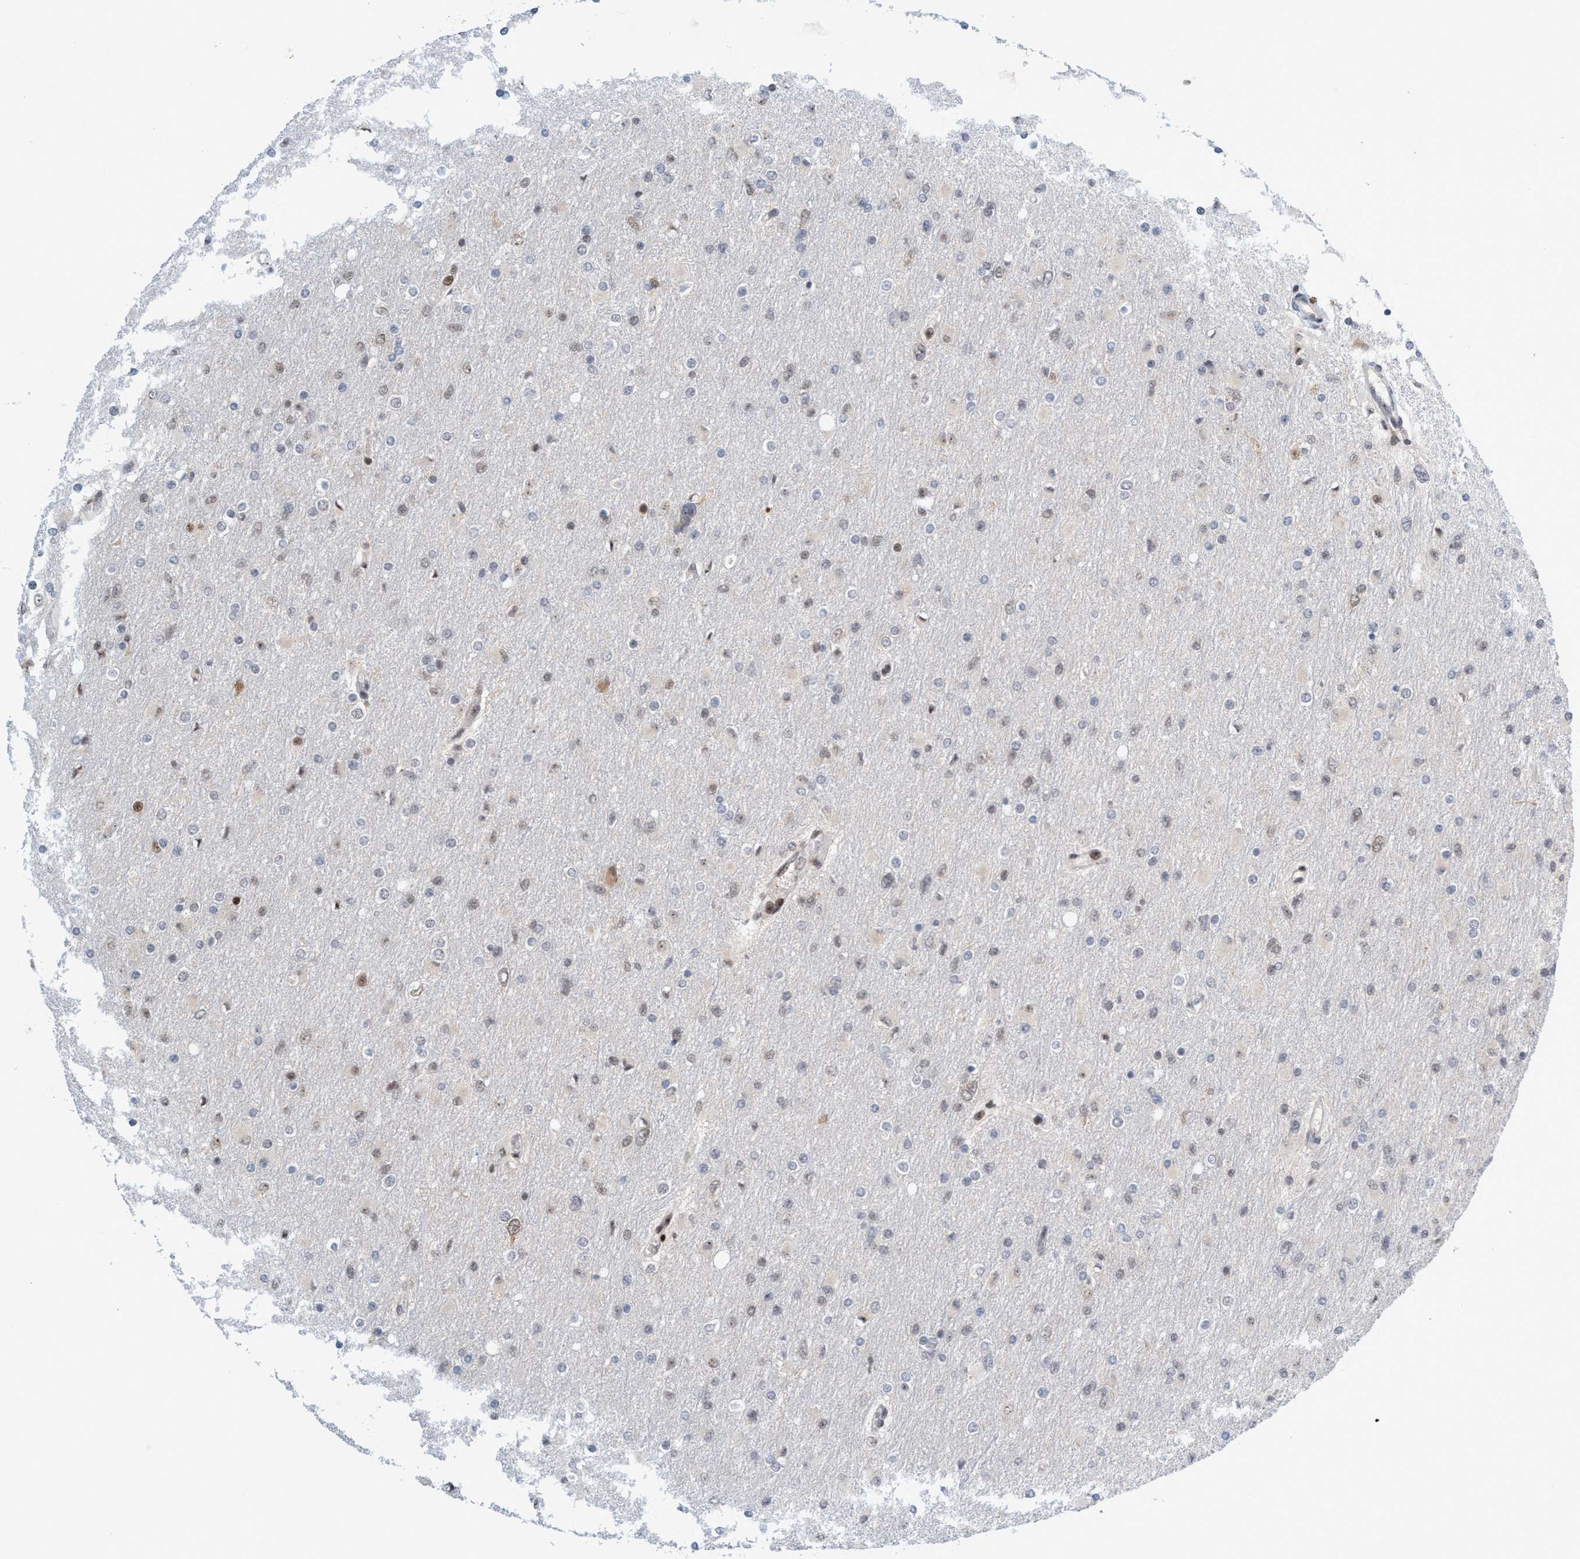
{"staining": {"intensity": "weak", "quantity": "<25%", "location": "nuclear"}, "tissue": "glioma", "cell_type": "Tumor cells", "image_type": "cancer", "snomed": [{"axis": "morphology", "description": "Glioma, malignant, High grade"}, {"axis": "topography", "description": "Cerebral cortex"}], "caption": "Histopathology image shows no significant protein staining in tumor cells of malignant glioma (high-grade).", "gene": "SMCR8", "patient": {"sex": "female", "age": 36}}